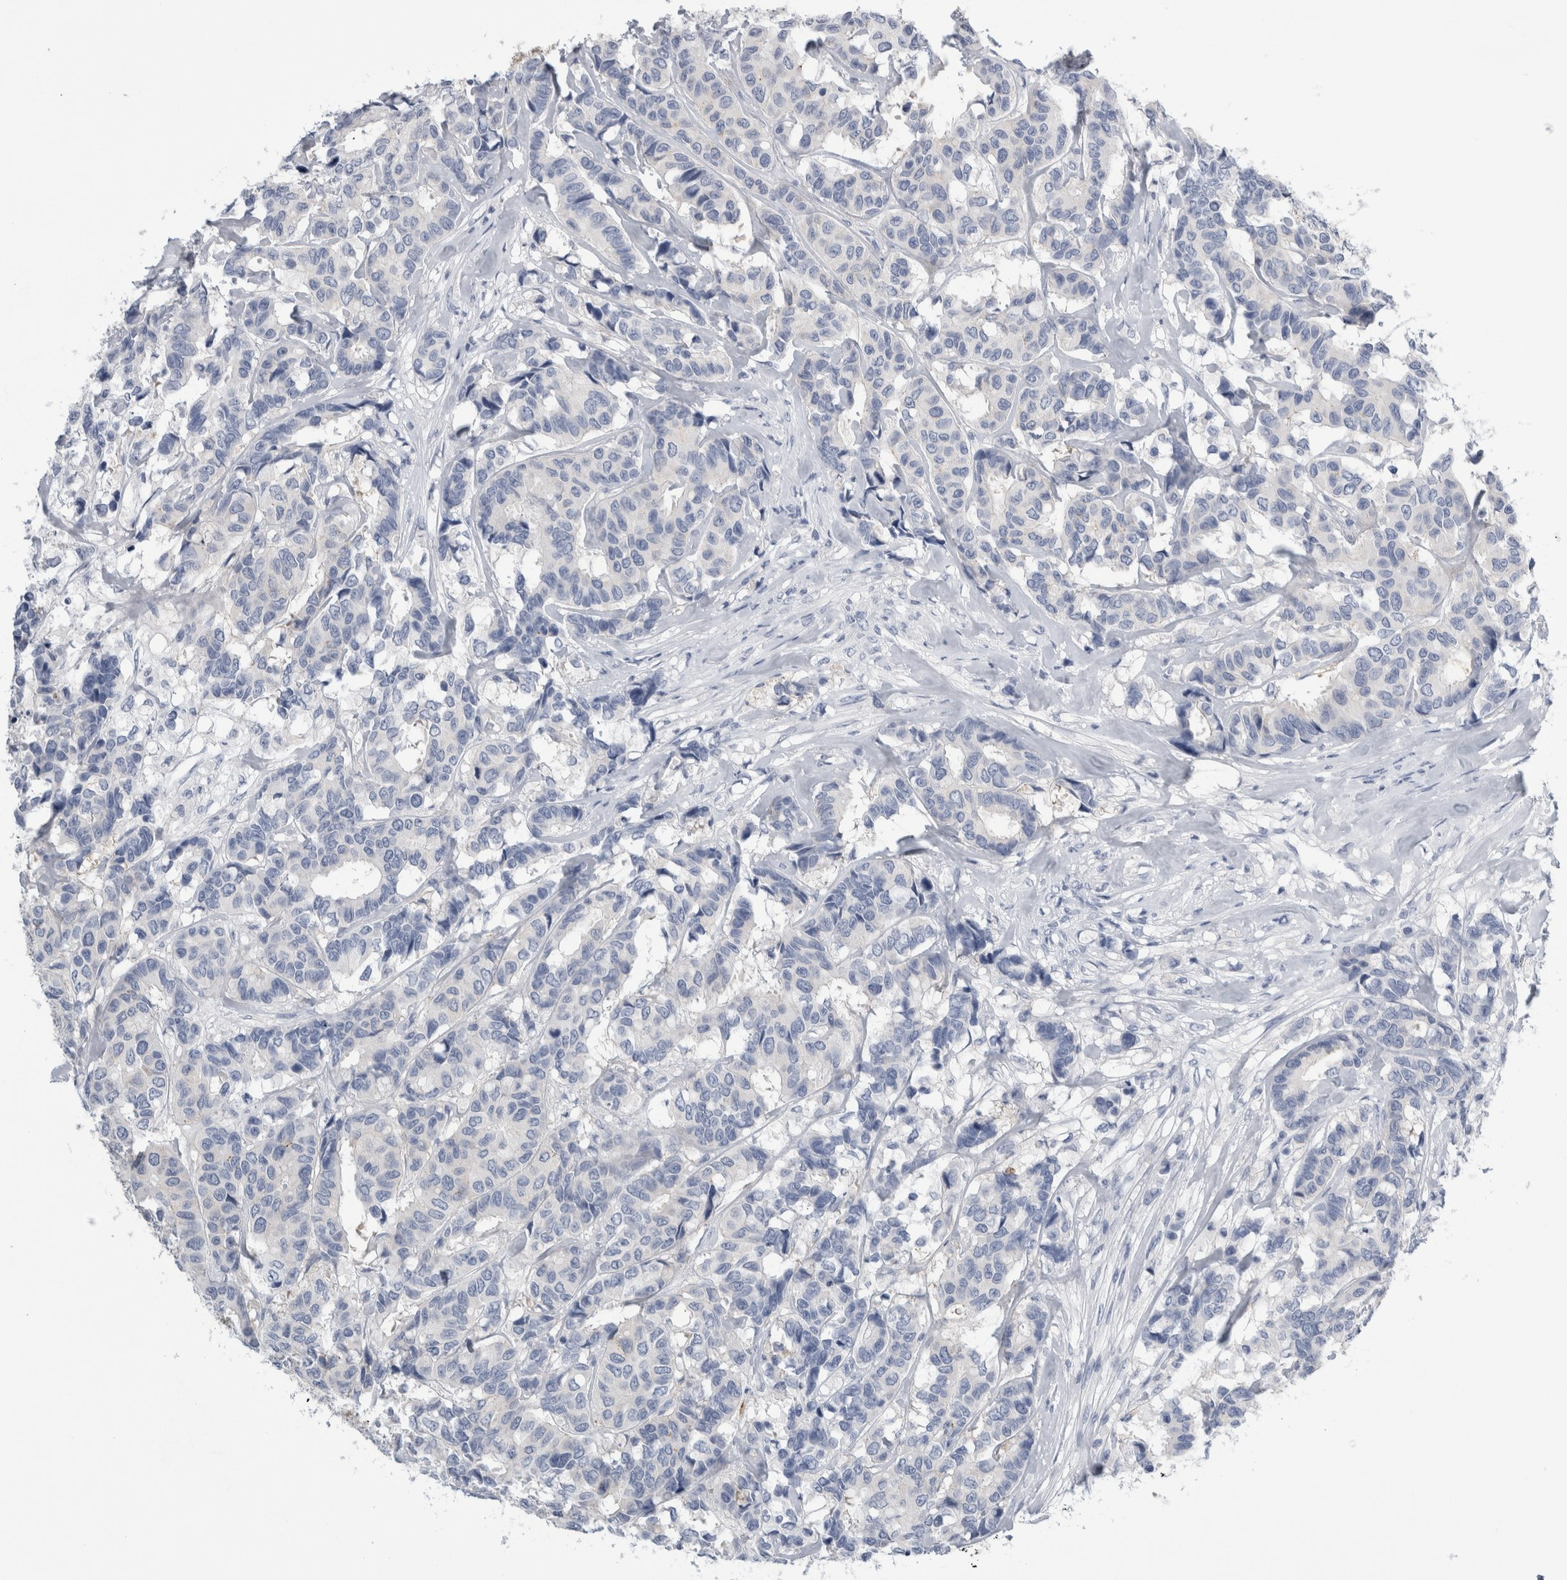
{"staining": {"intensity": "negative", "quantity": "none", "location": "none"}, "tissue": "breast cancer", "cell_type": "Tumor cells", "image_type": "cancer", "snomed": [{"axis": "morphology", "description": "Duct carcinoma"}, {"axis": "topography", "description": "Breast"}], "caption": "Infiltrating ductal carcinoma (breast) stained for a protein using immunohistochemistry (IHC) shows no staining tumor cells.", "gene": "ANKFY1", "patient": {"sex": "female", "age": 87}}